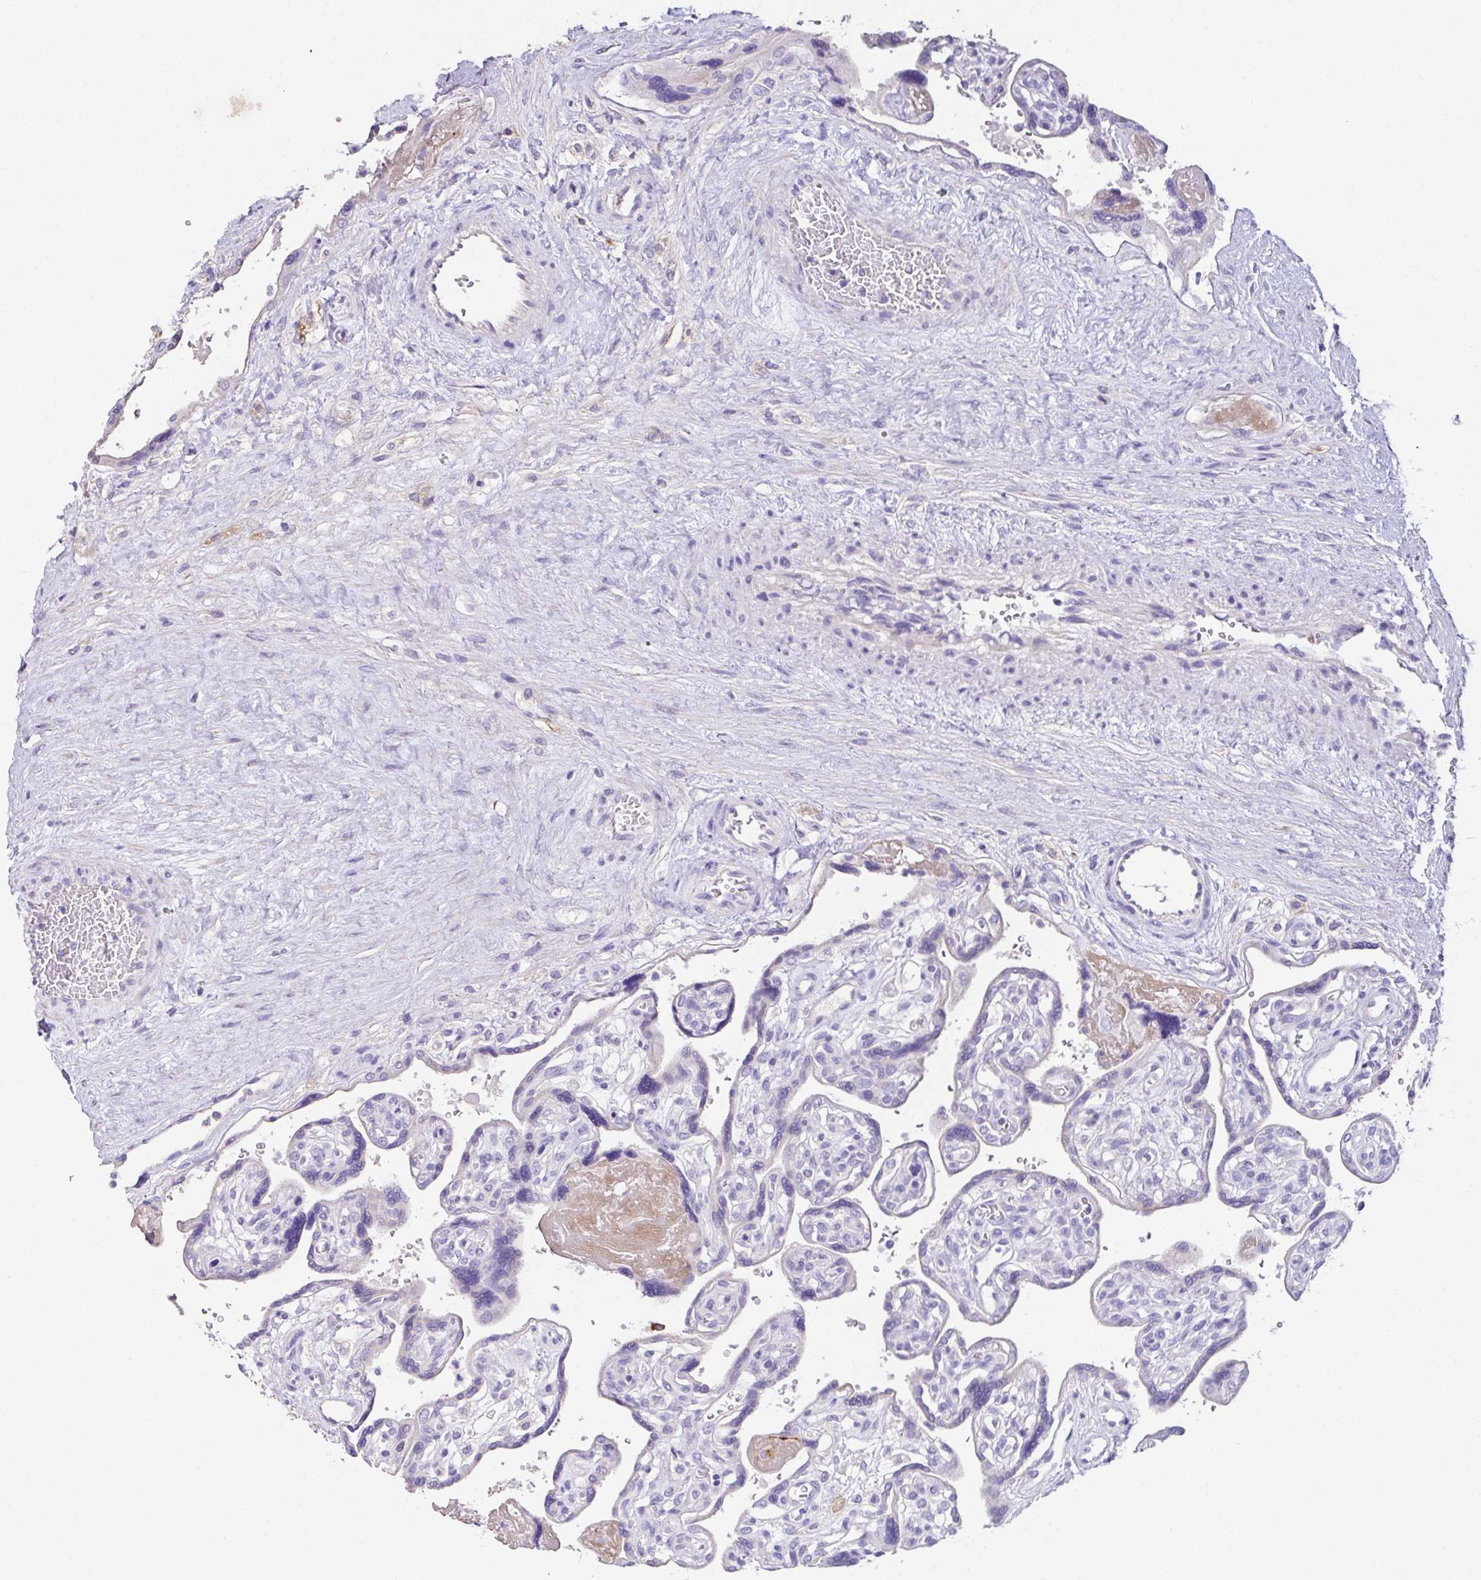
{"staining": {"intensity": "negative", "quantity": "none", "location": "none"}, "tissue": "placenta", "cell_type": "Decidual cells", "image_type": "normal", "snomed": [{"axis": "morphology", "description": "Normal tissue, NOS"}, {"axis": "topography", "description": "Placenta"}], "caption": "Decidual cells show no significant protein positivity in normal placenta. (Immunohistochemistry (ihc), brightfield microscopy, high magnification).", "gene": "MARCO", "patient": {"sex": "female", "age": 39}}